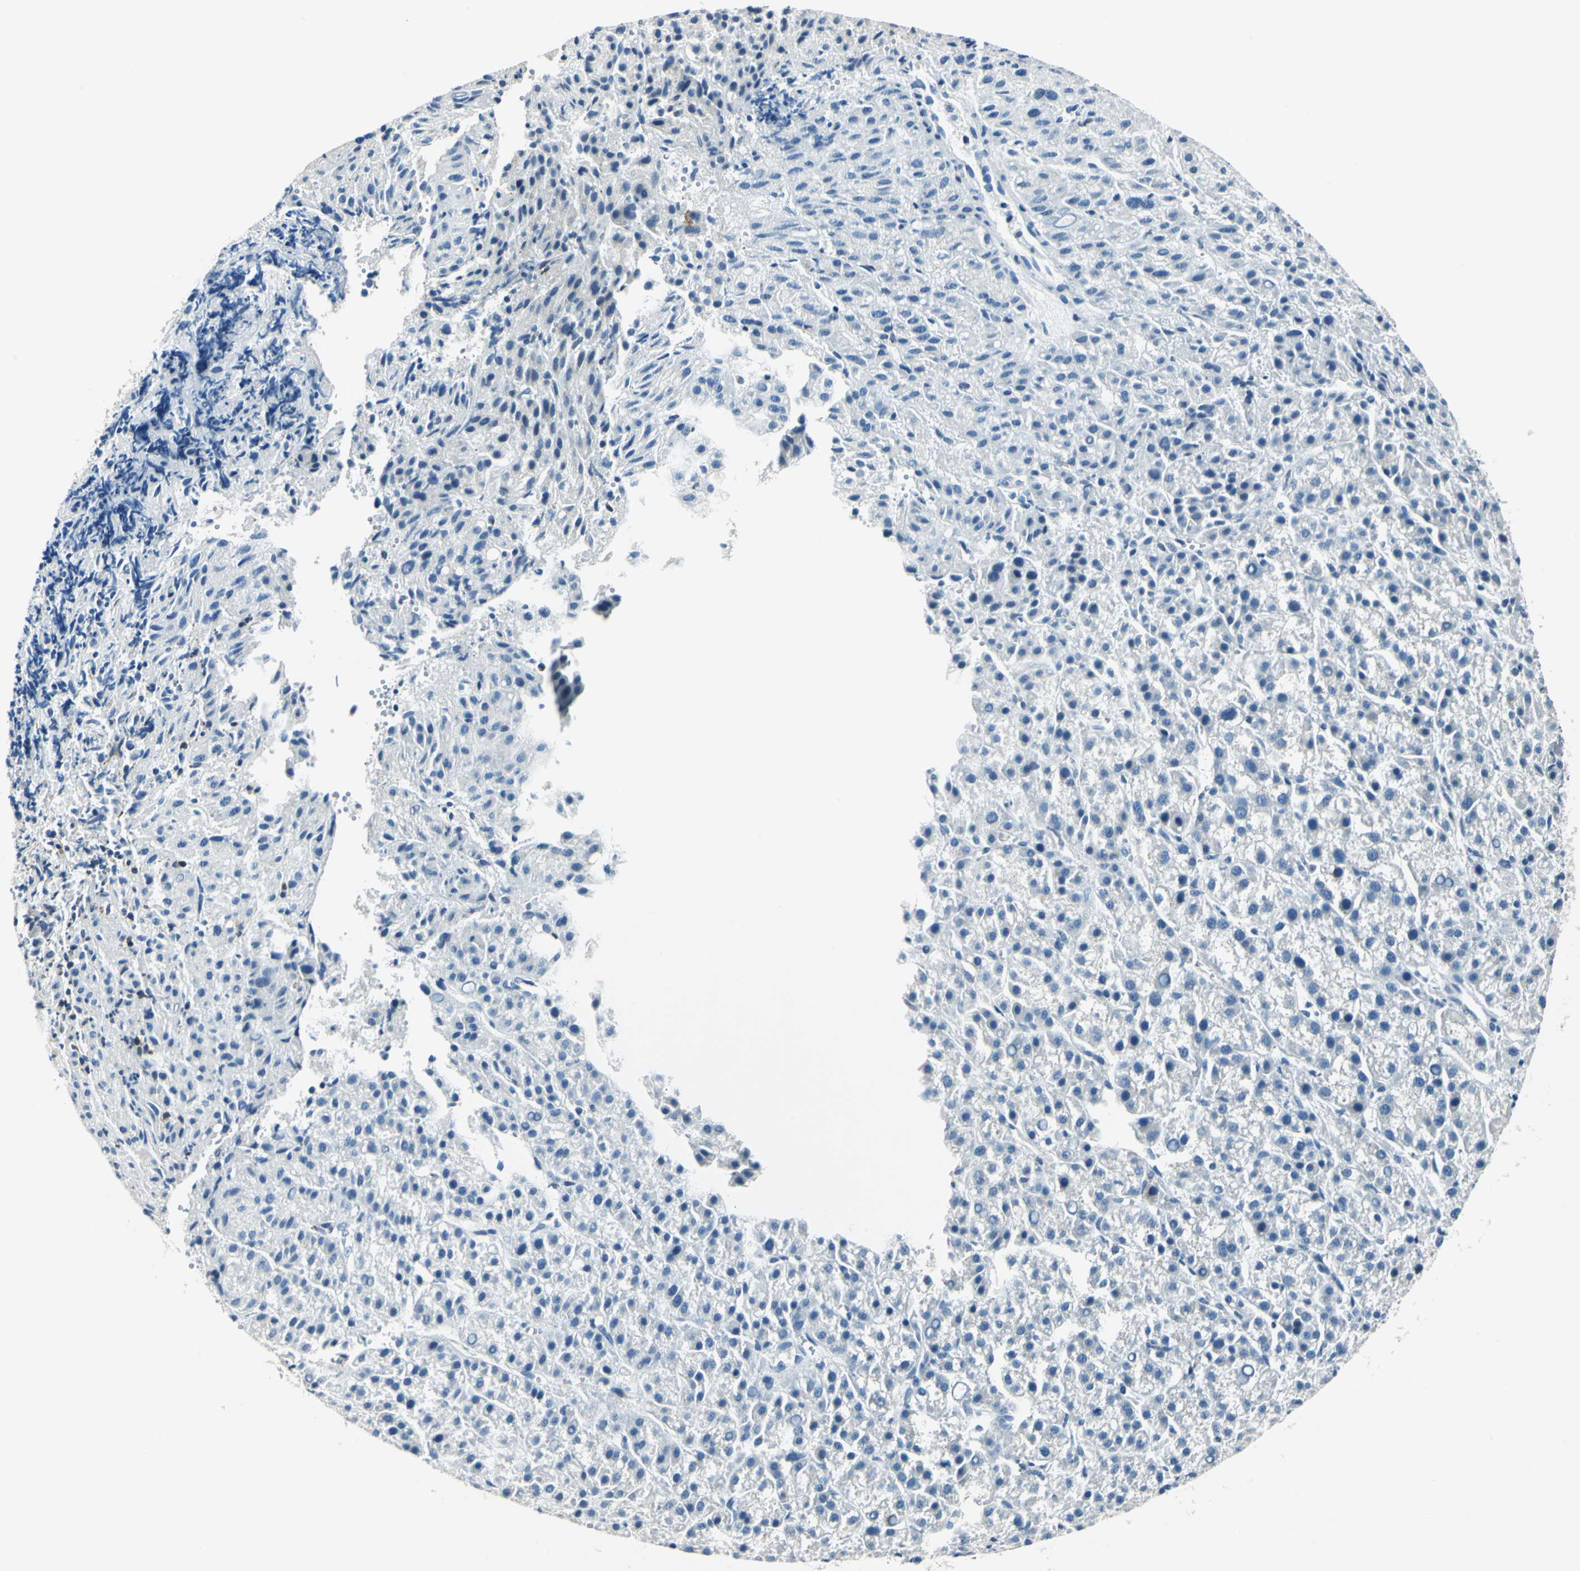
{"staining": {"intensity": "negative", "quantity": "none", "location": "none"}, "tissue": "liver cancer", "cell_type": "Tumor cells", "image_type": "cancer", "snomed": [{"axis": "morphology", "description": "Carcinoma, Hepatocellular, NOS"}, {"axis": "topography", "description": "Liver"}], "caption": "A high-resolution micrograph shows immunohistochemistry (IHC) staining of hepatocellular carcinoma (liver), which displays no significant staining in tumor cells.", "gene": "HCFC2", "patient": {"sex": "female", "age": 58}}